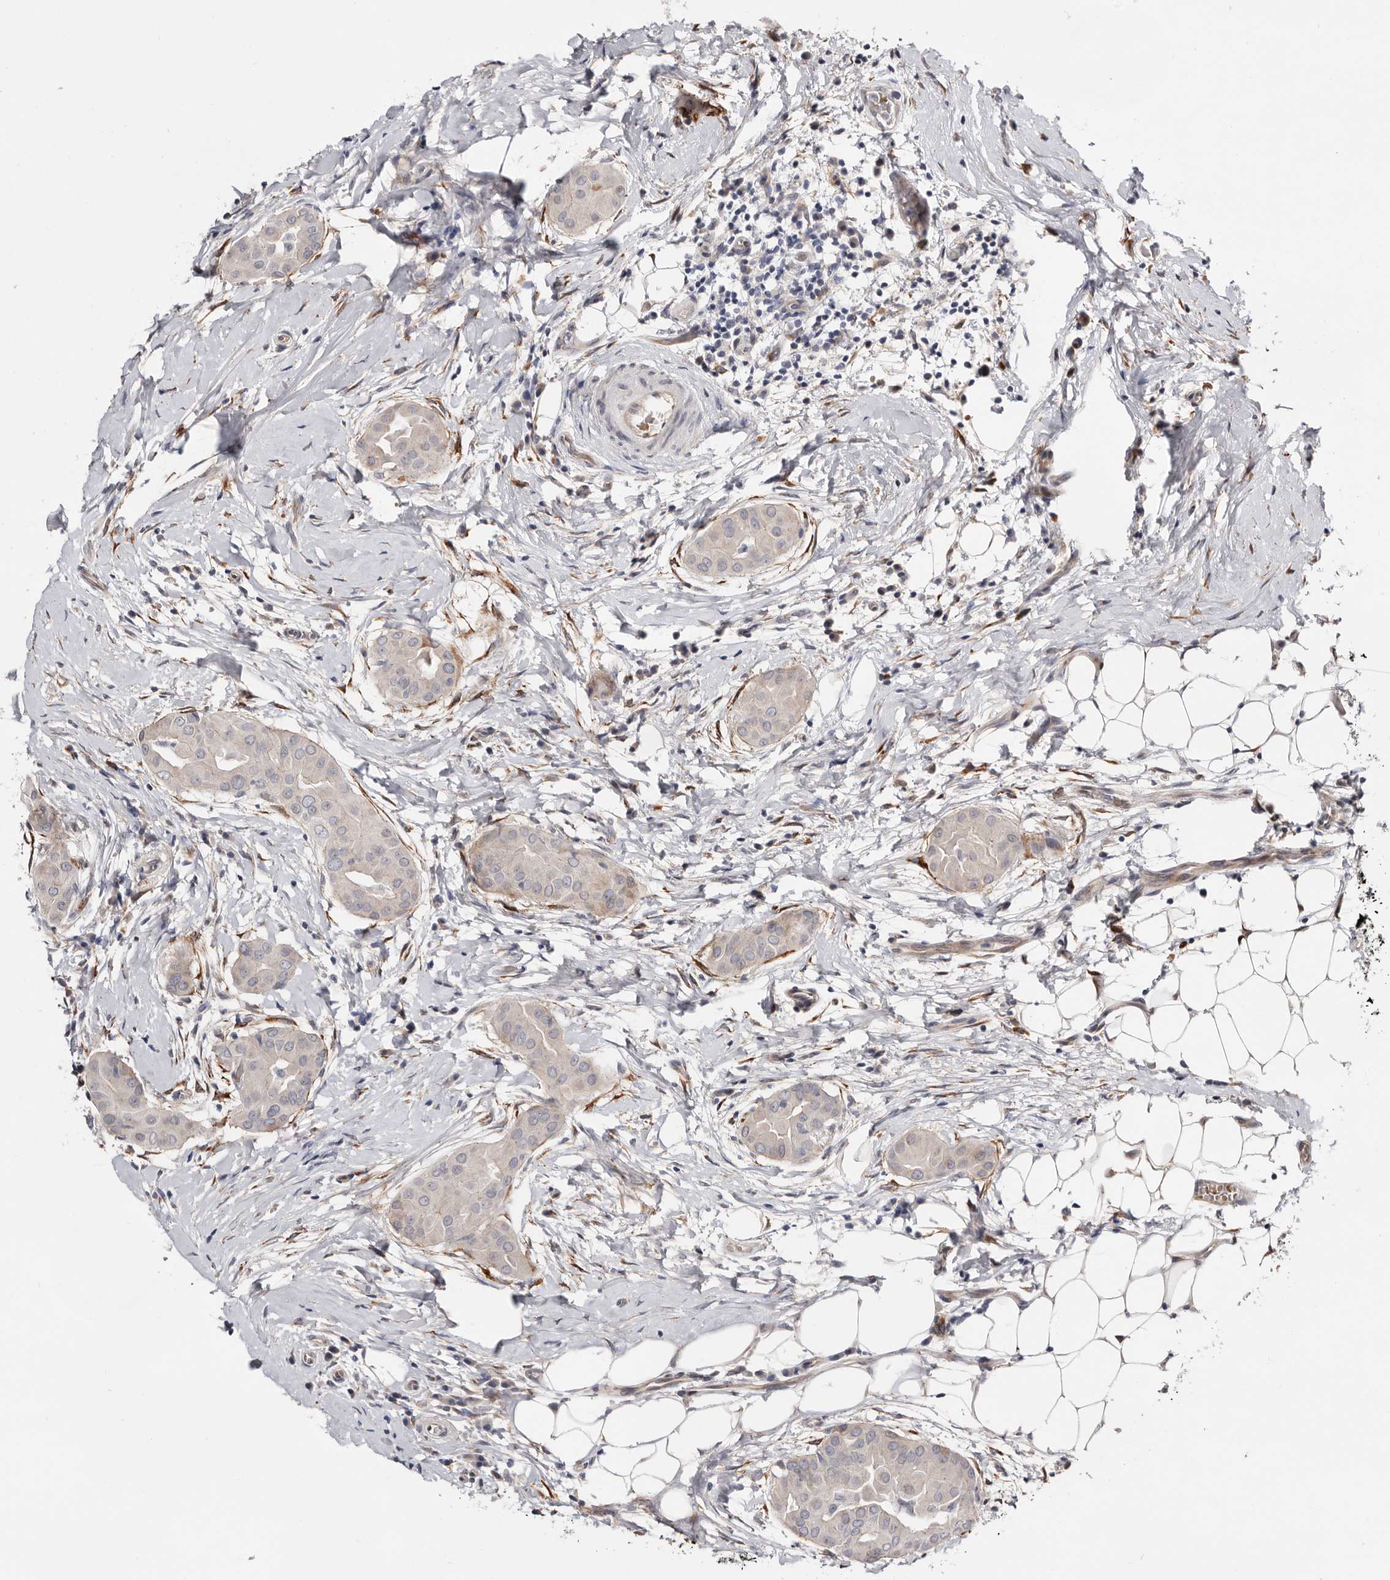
{"staining": {"intensity": "negative", "quantity": "none", "location": "none"}, "tissue": "thyroid cancer", "cell_type": "Tumor cells", "image_type": "cancer", "snomed": [{"axis": "morphology", "description": "Papillary adenocarcinoma, NOS"}, {"axis": "topography", "description": "Thyroid gland"}], "caption": "IHC photomicrograph of thyroid papillary adenocarcinoma stained for a protein (brown), which exhibits no staining in tumor cells.", "gene": "USH1C", "patient": {"sex": "male", "age": 33}}